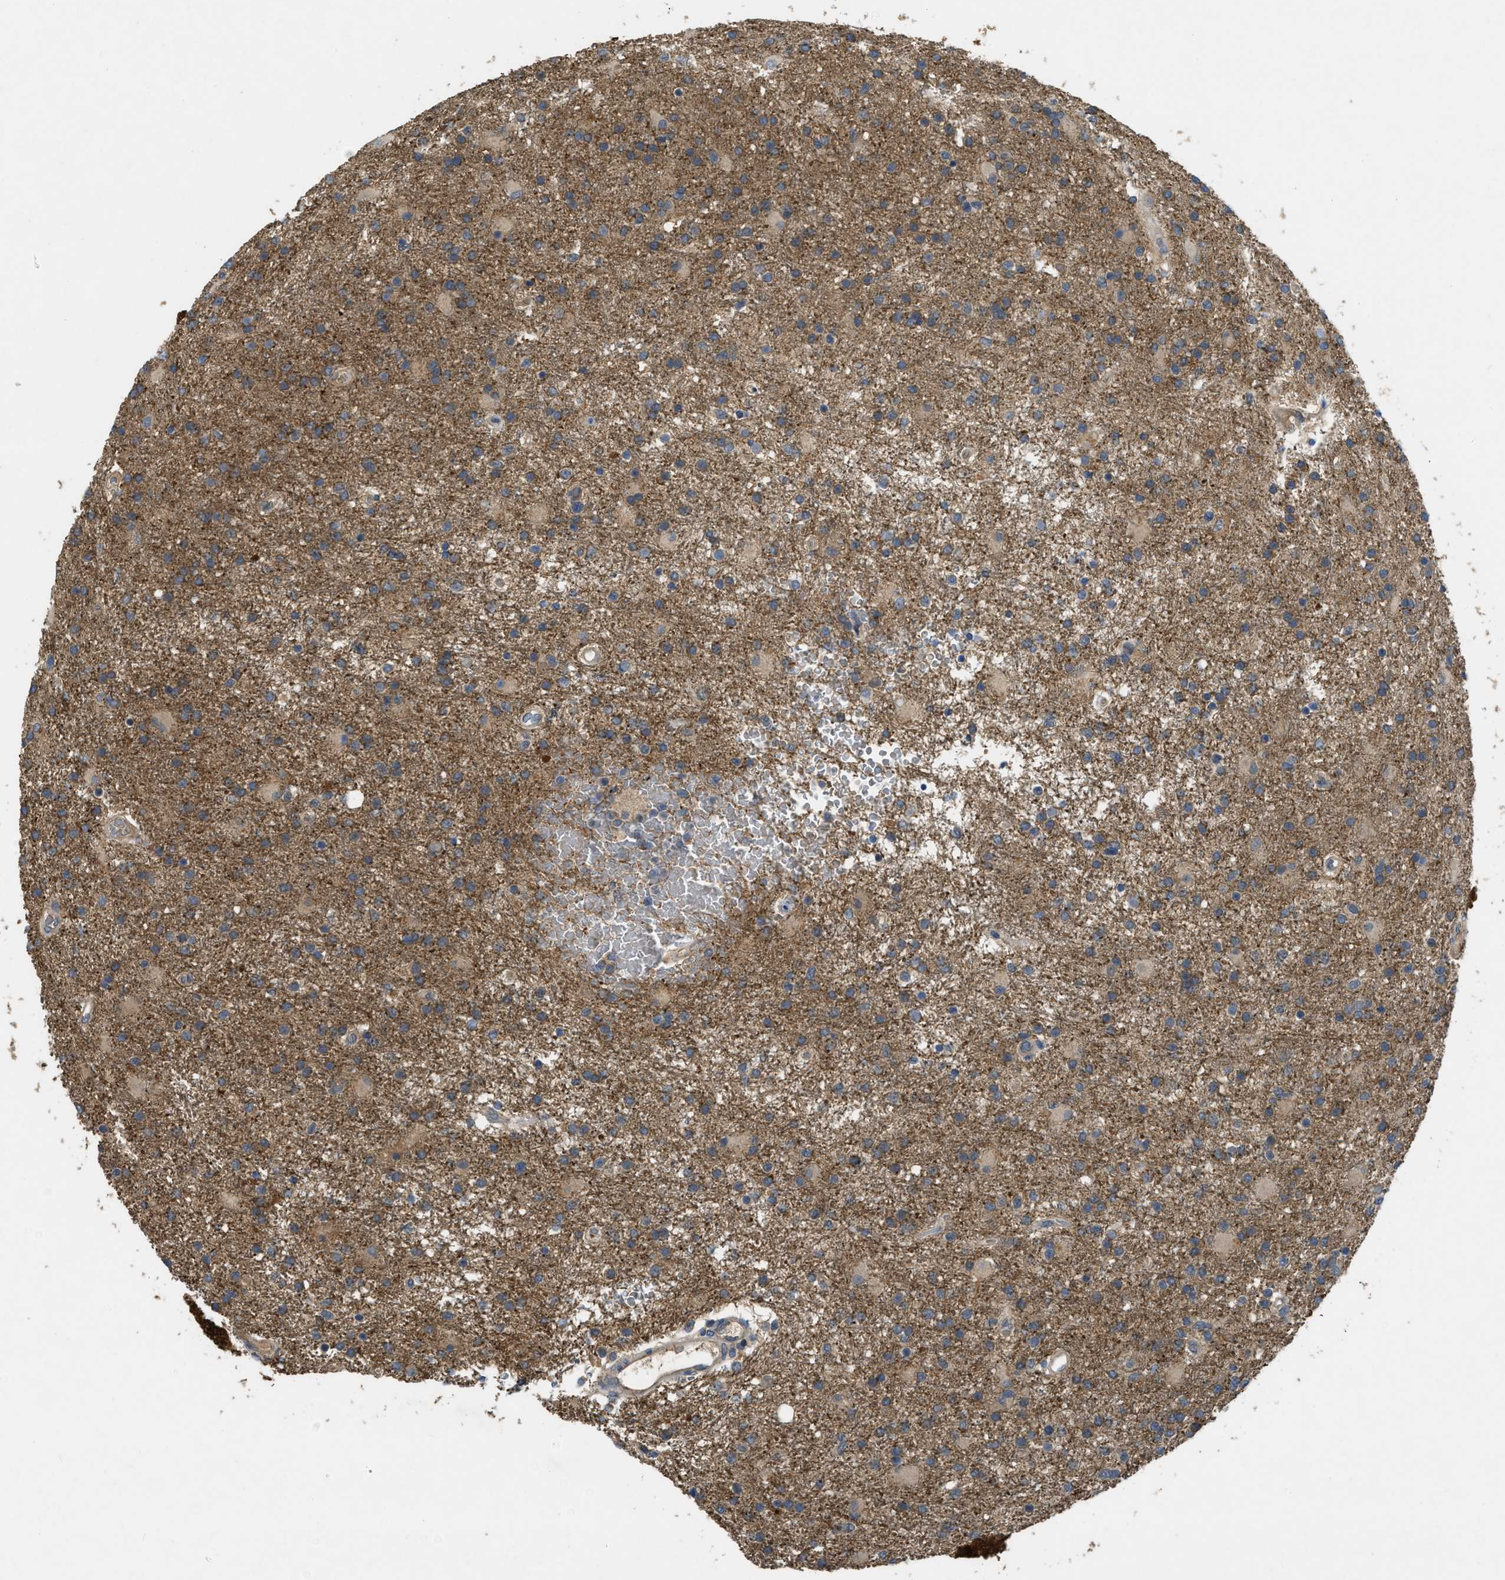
{"staining": {"intensity": "weak", "quantity": "25%-75%", "location": "cytoplasmic/membranous"}, "tissue": "glioma", "cell_type": "Tumor cells", "image_type": "cancer", "snomed": [{"axis": "morphology", "description": "Glioma, malignant, High grade"}, {"axis": "topography", "description": "Brain"}], "caption": "A brown stain highlights weak cytoplasmic/membranous expression of a protein in glioma tumor cells.", "gene": "PPP3CA", "patient": {"sex": "male", "age": 72}}